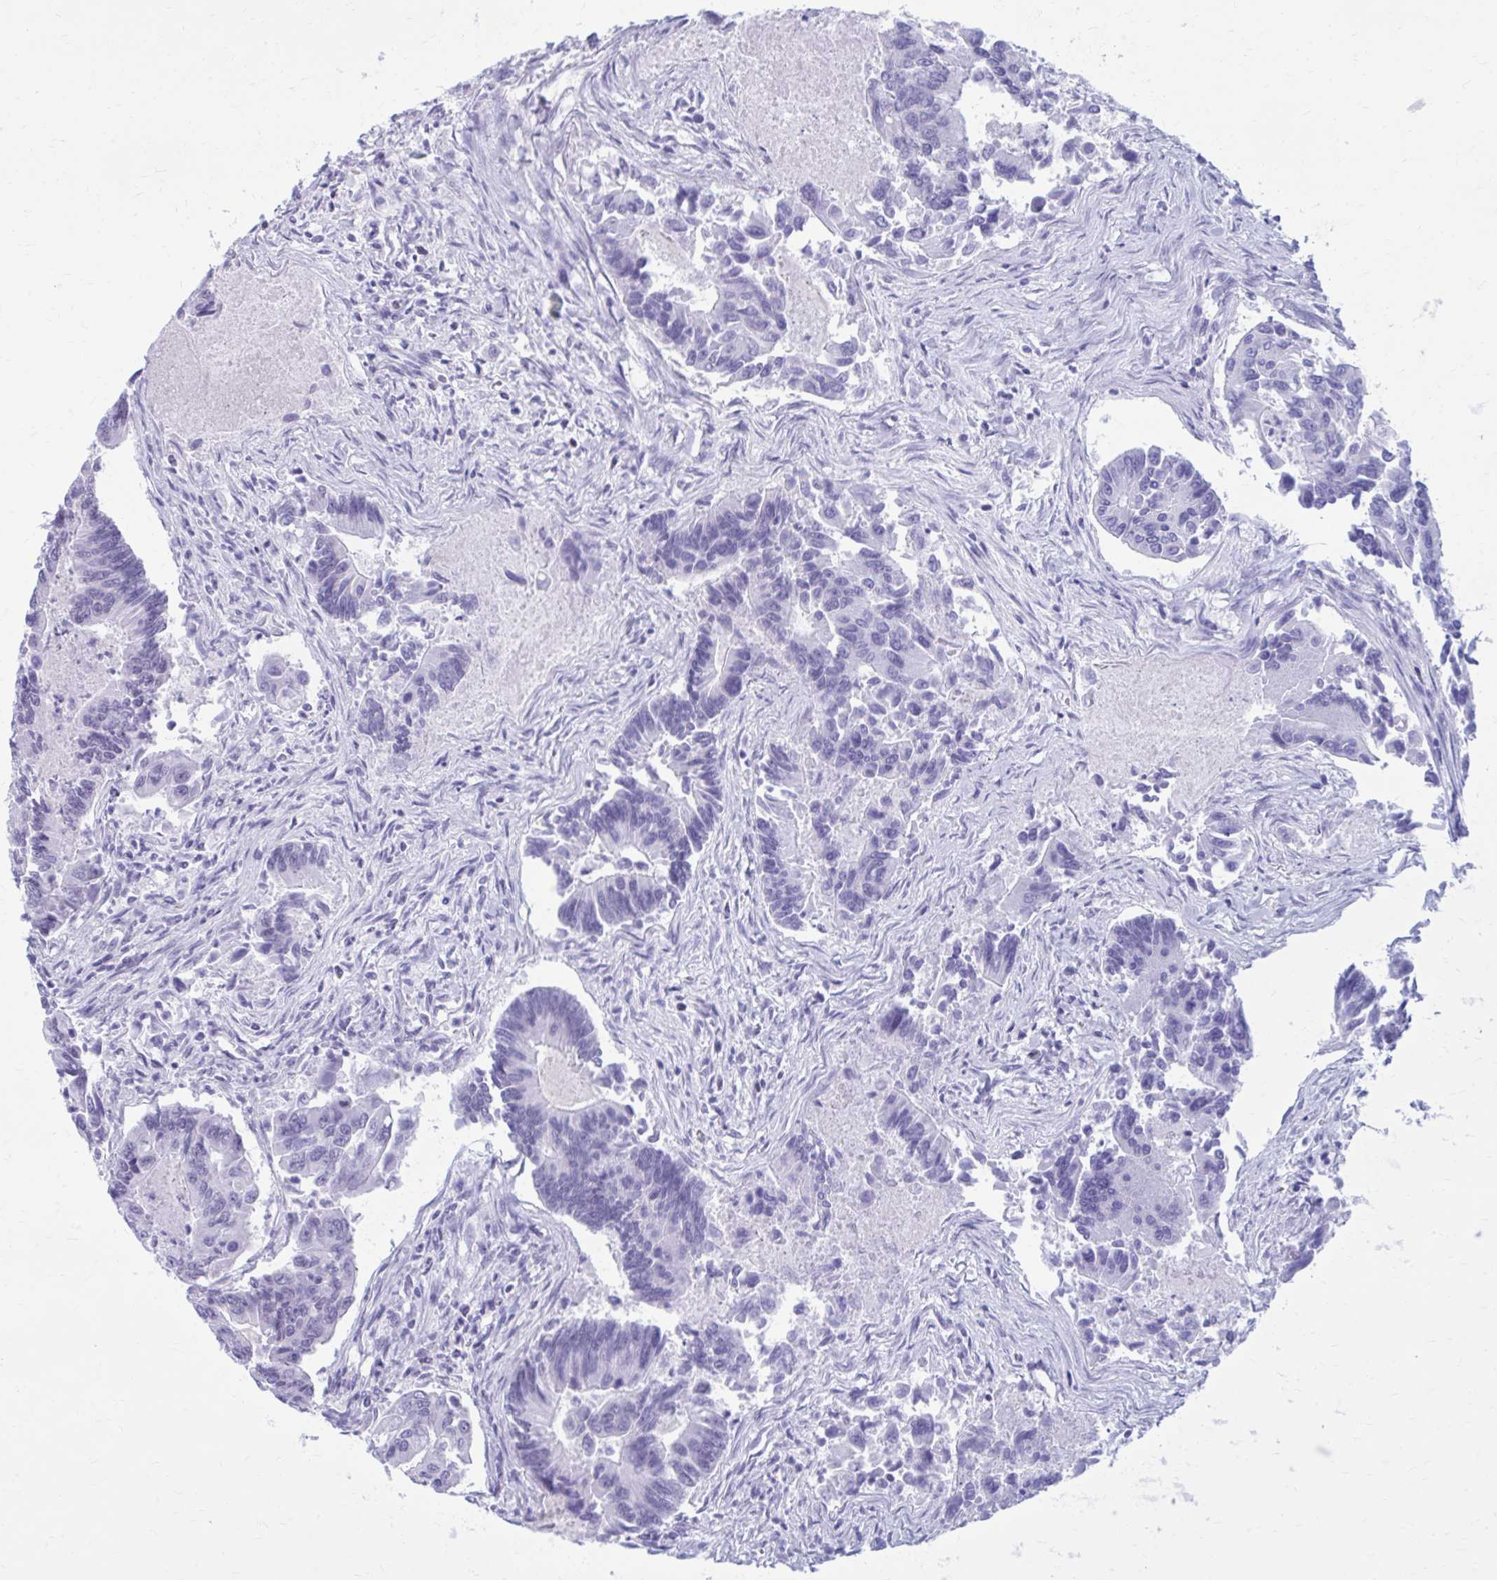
{"staining": {"intensity": "negative", "quantity": "none", "location": "none"}, "tissue": "colorectal cancer", "cell_type": "Tumor cells", "image_type": "cancer", "snomed": [{"axis": "morphology", "description": "Adenocarcinoma, NOS"}, {"axis": "topography", "description": "Colon"}], "caption": "A high-resolution micrograph shows immunohistochemistry staining of colorectal cancer (adenocarcinoma), which demonstrates no significant staining in tumor cells.", "gene": "PROSER1", "patient": {"sex": "female", "age": 67}}